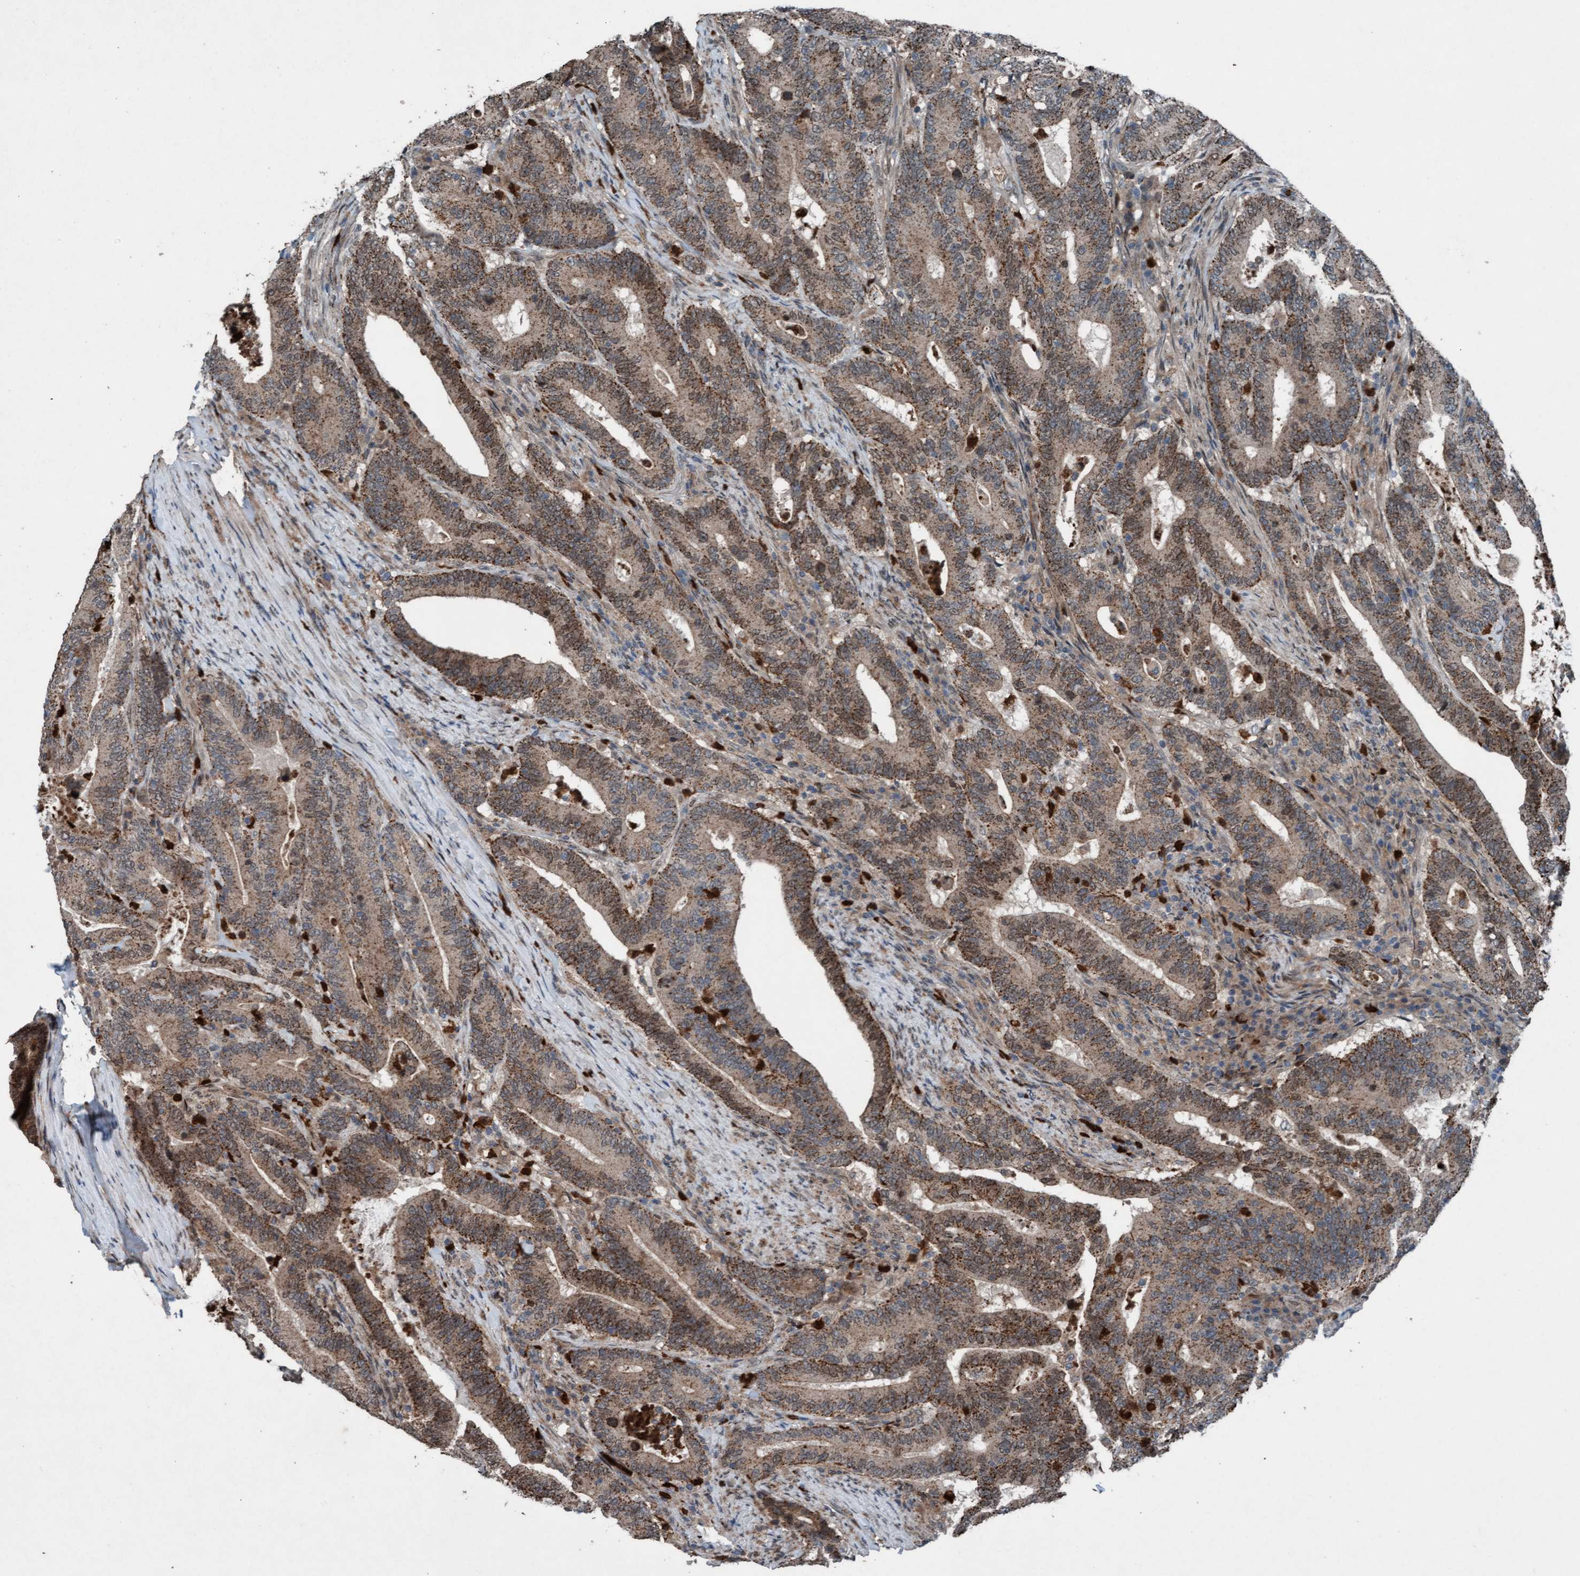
{"staining": {"intensity": "moderate", "quantity": ">75%", "location": "cytoplasmic/membranous"}, "tissue": "colorectal cancer", "cell_type": "Tumor cells", "image_type": "cancer", "snomed": [{"axis": "morphology", "description": "Adenocarcinoma, NOS"}, {"axis": "topography", "description": "Colon"}], "caption": "A brown stain labels moderate cytoplasmic/membranous staining of a protein in adenocarcinoma (colorectal) tumor cells.", "gene": "PLXNB2", "patient": {"sex": "female", "age": 66}}